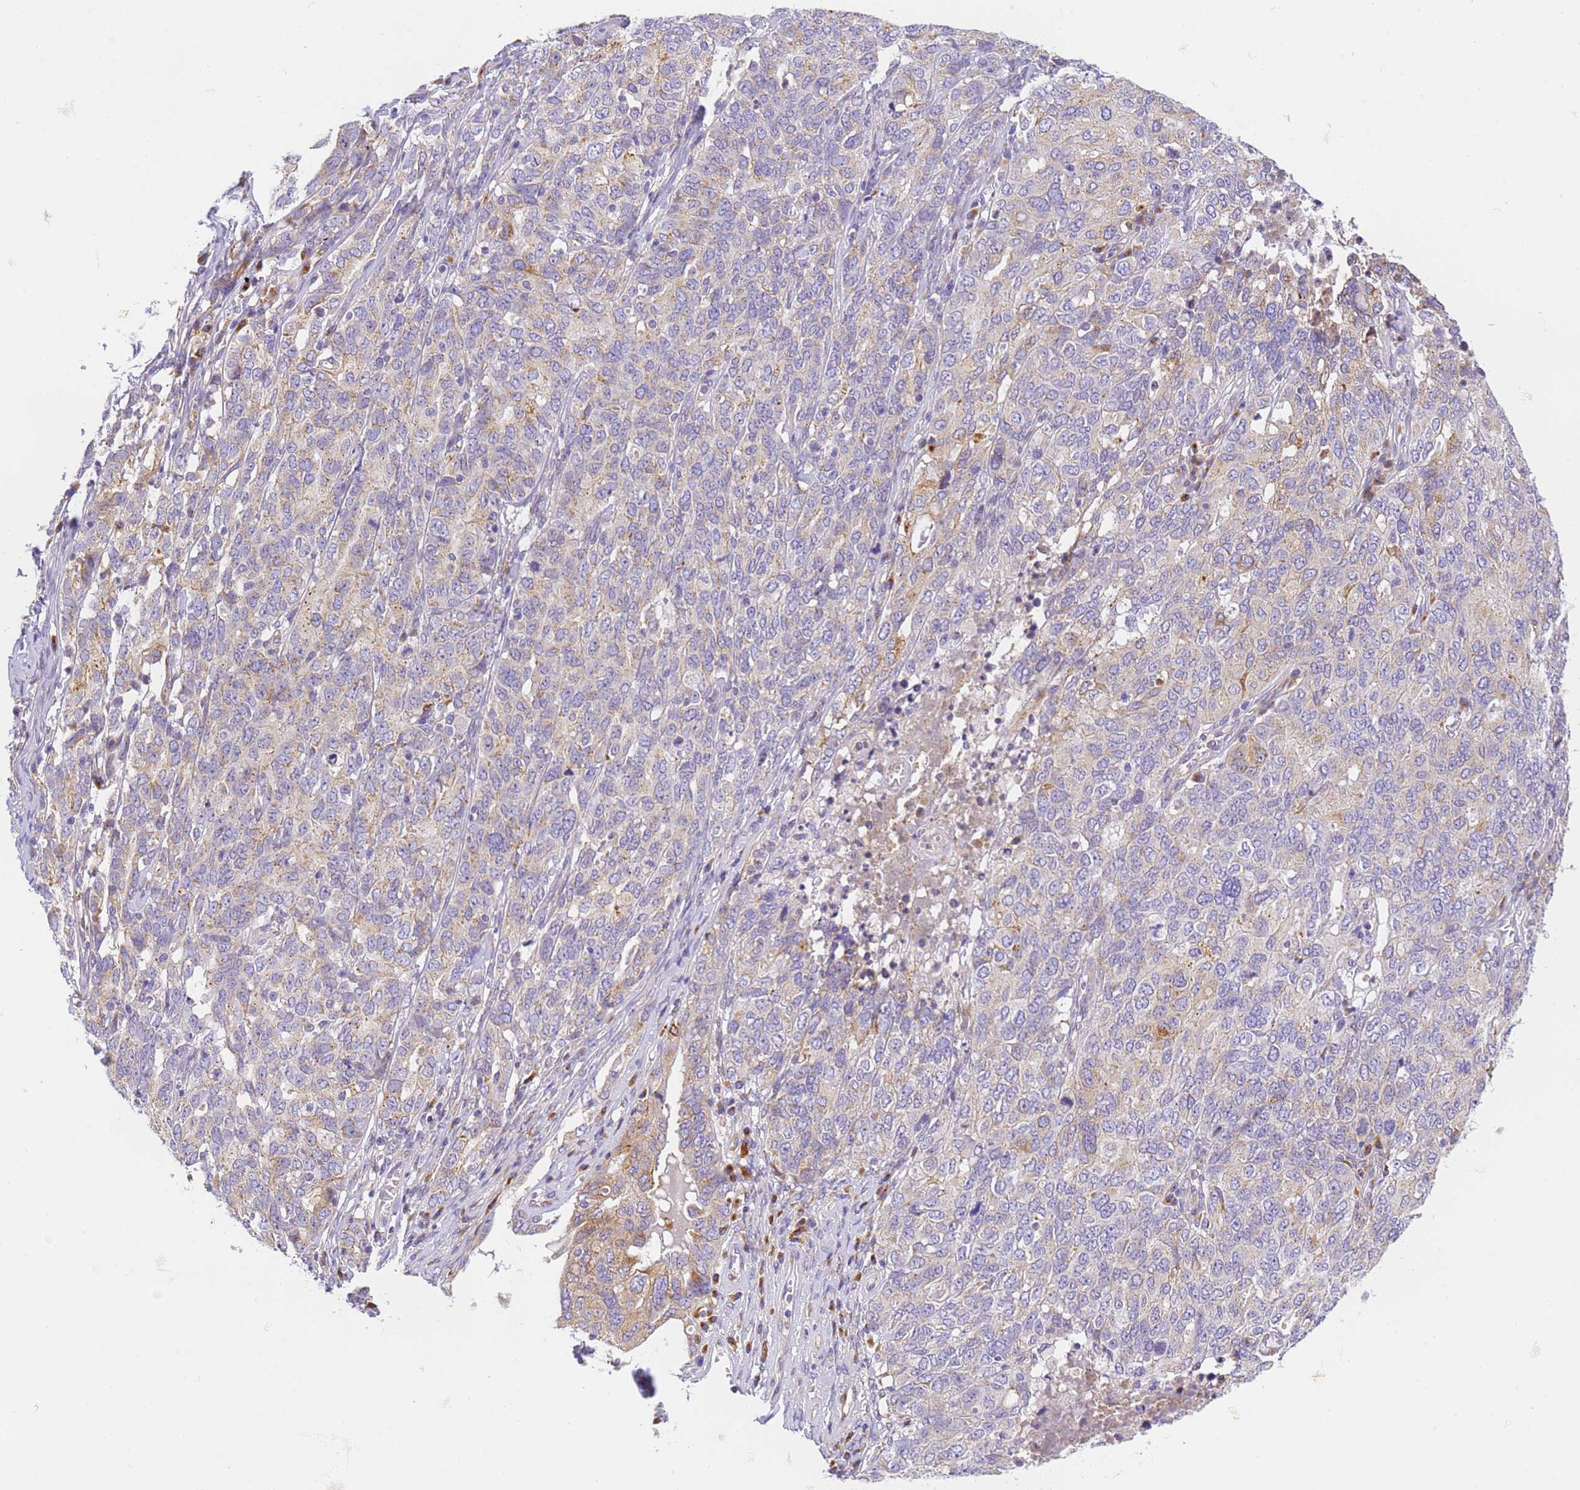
{"staining": {"intensity": "weak", "quantity": "25%-75%", "location": "cytoplasmic/membranous"}, "tissue": "ovarian cancer", "cell_type": "Tumor cells", "image_type": "cancer", "snomed": [{"axis": "morphology", "description": "Carcinoma, endometroid"}, {"axis": "topography", "description": "Ovary"}], "caption": "A photomicrograph of human ovarian cancer stained for a protein exhibits weak cytoplasmic/membranous brown staining in tumor cells.", "gene": "RHBDD3", "patient": {"sex": "female", "age": 62}}